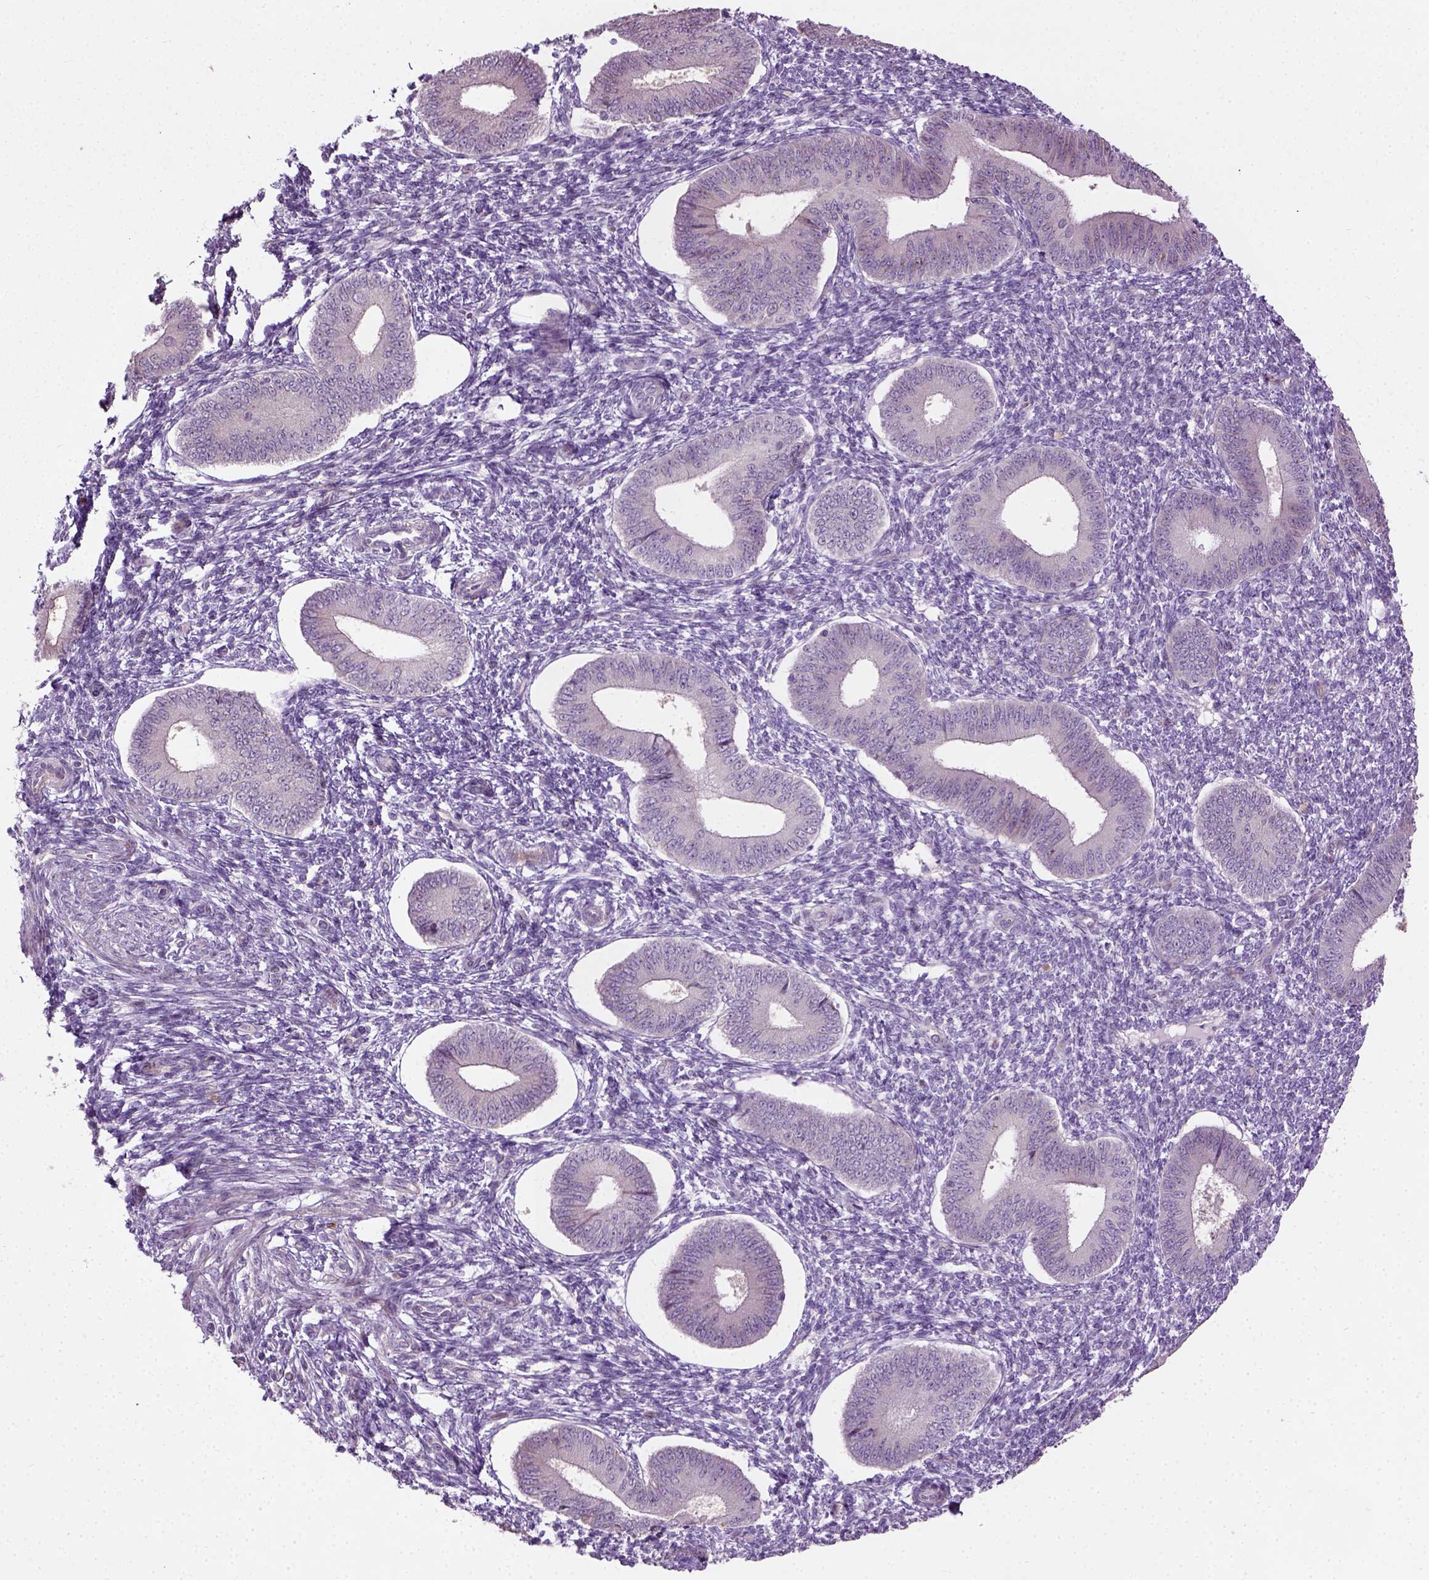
{"staining": {"intensity": "negative", "quantity": "none", "location": "none"}, "tissue": "endometrium", "cell_type": "Cells in endometrial stroma", "image_type": "normal", "snomed": [{"axis": "morphology", "description": "Normal tissue, NOS"}, {"axis": "topography", "description": "Endometrium"}], "caption": "A micrograph of human endometrium is negative for staining in cells in endometrial stroma.", "gene": "PKP3", "patient": {"sex": "female", "age": 42}}